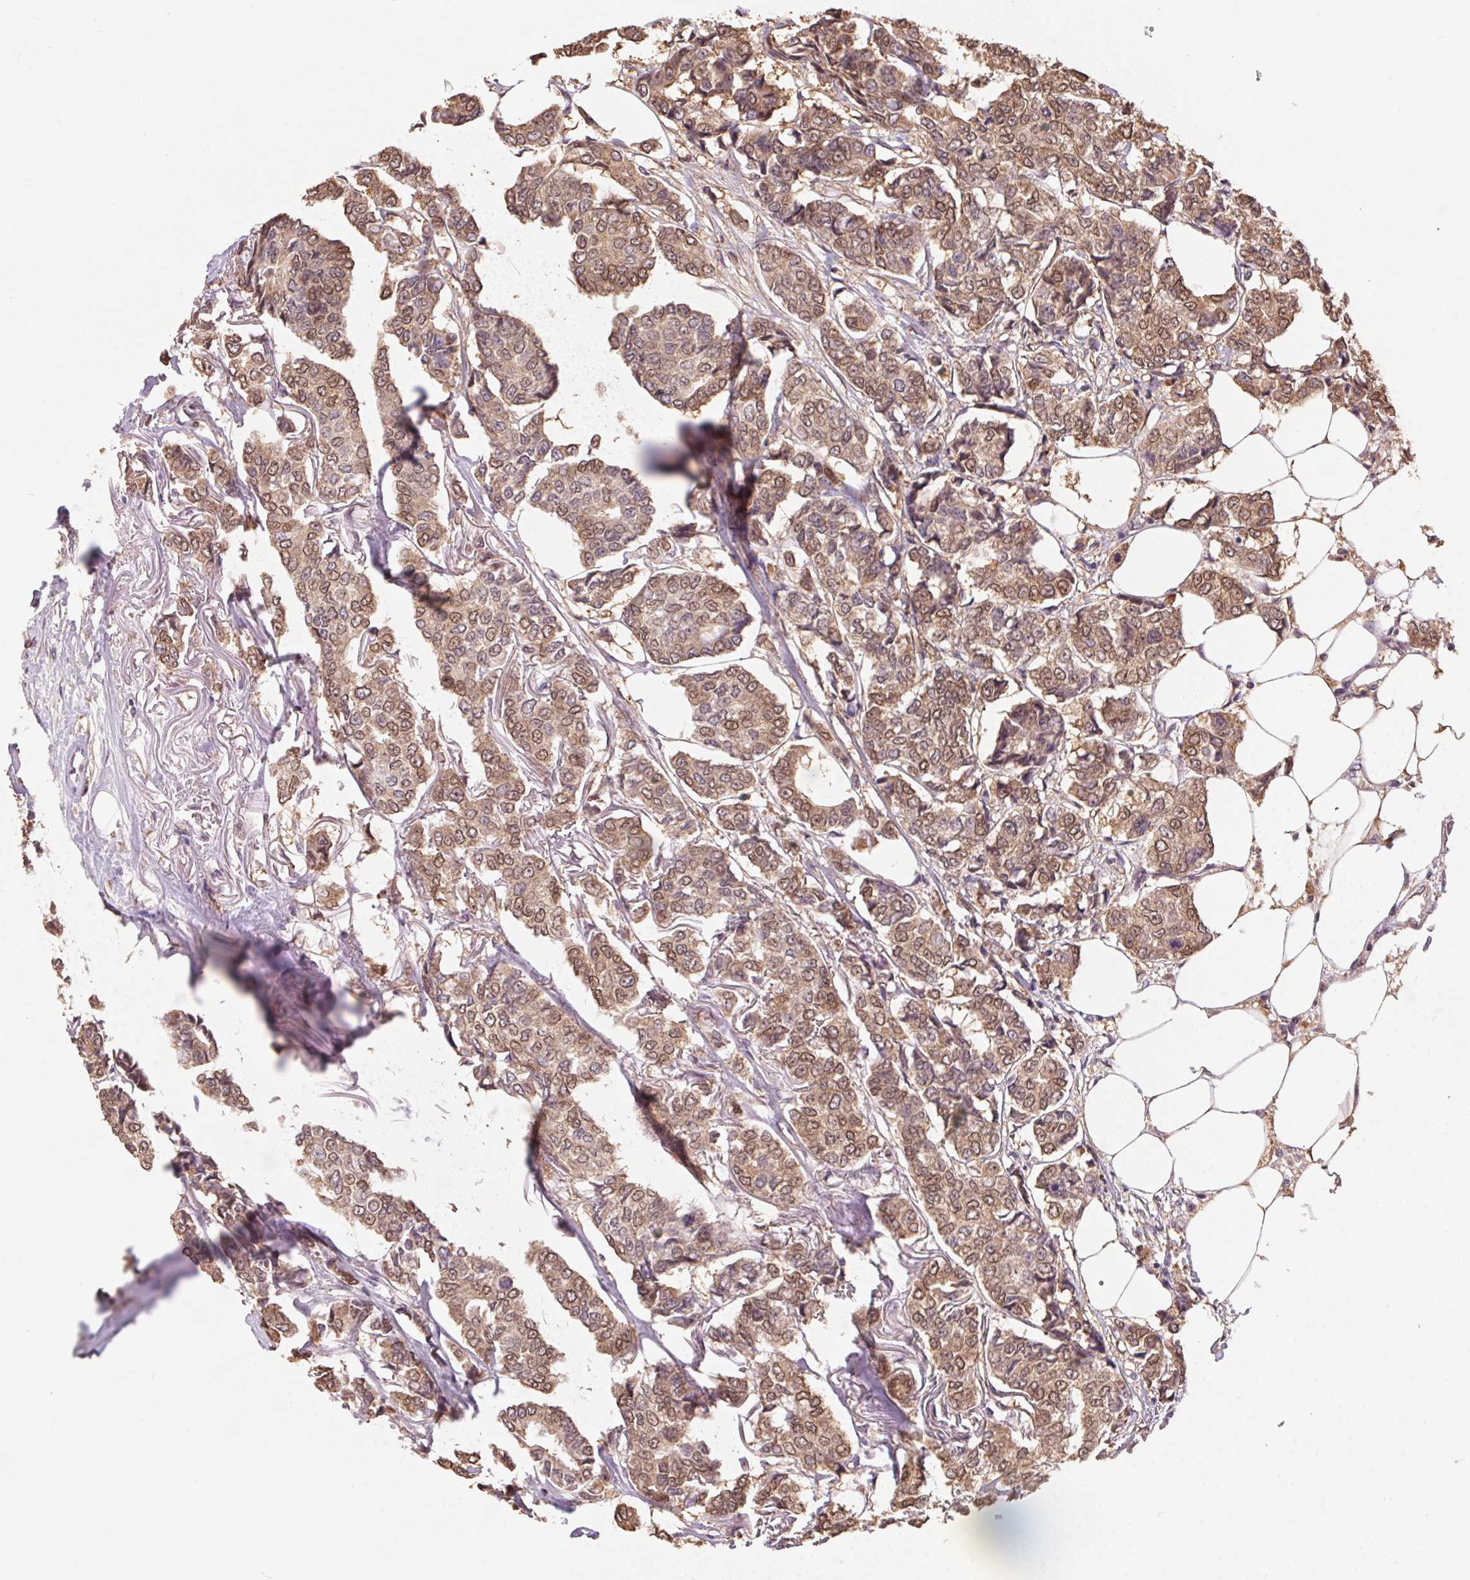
{"staining": {"intensity": "moderate", "quantity": ">75%", "location": "cytoplasmic/membranous,nuclear"}, "tissue": "breast cancer", "cell_type": "Tumor cells", "image_type": "cancer", "snomed": [{"axis": "morphology", "description": "Duct carcinoma"}, {"axis": "topography", "description": "Breast"}], "caption": "Immunohistochemical staining of breast infiltrating ductal carcinoma shows medium levels of moderate cytoplasmic/membranous and nuclear positivity in approximately >75% of tumor cells.", "gene": "CUTA", "patient": {"sex": "female", "age": 94}}